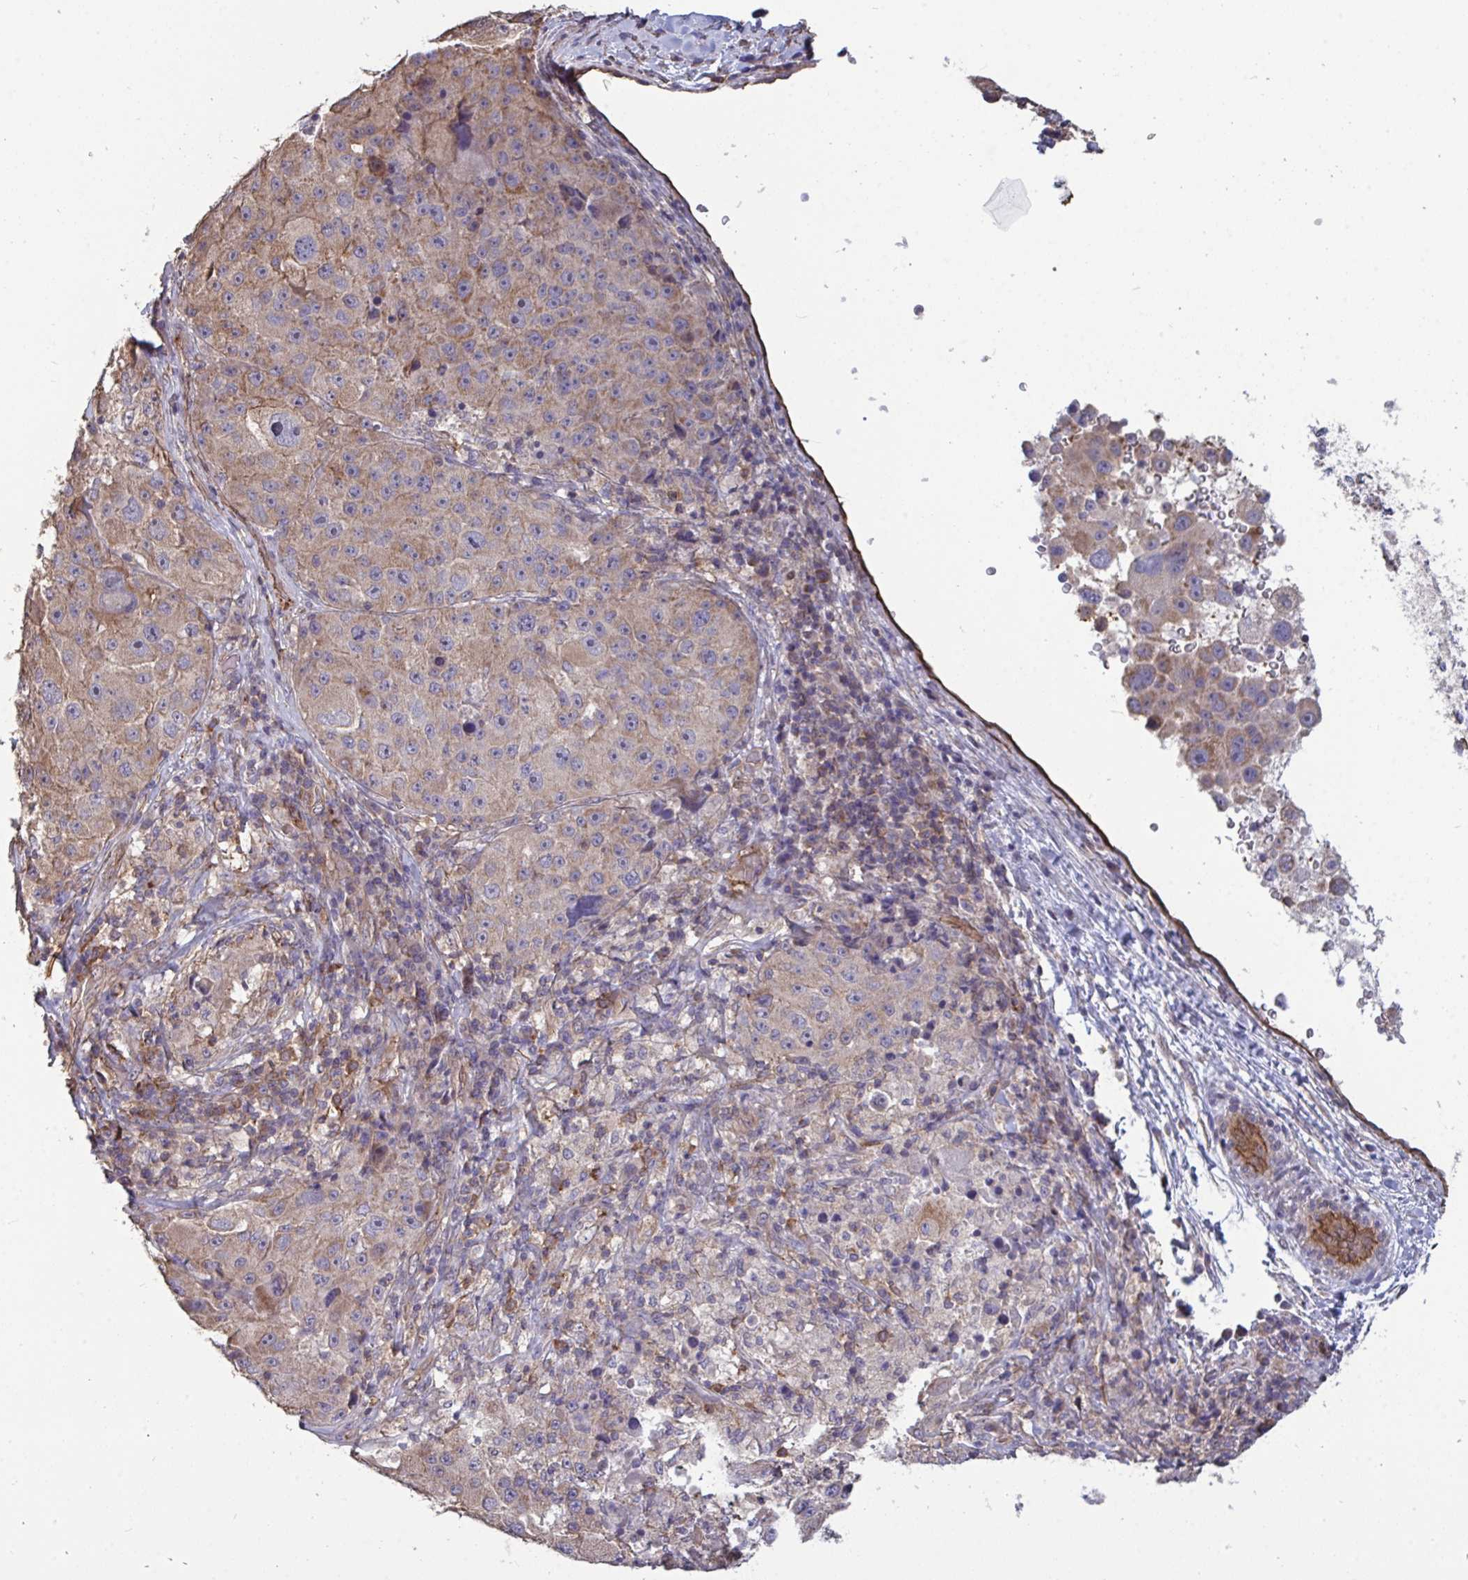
{"staining": {"intensity": "moderate", "quantity": "<25%", "location": "cytoplasmic/membranous"}, "tissue": "melanoma", "cell_type": "Tumor cells", "image_type": "cancer", "snomed": [{"axis": "morphology", "description": "Malignant melanoma, Metastatic site"}, {"axis": "topography", "description": "Lymph node"}], "caption": "A low amount of moderate cytoplasmic/membranous staining is appreciated in approximately <25% of tumor cells in melanoma tissue.", "gene": "ISCU", "patient": {"sex": "male", "age": 62}}